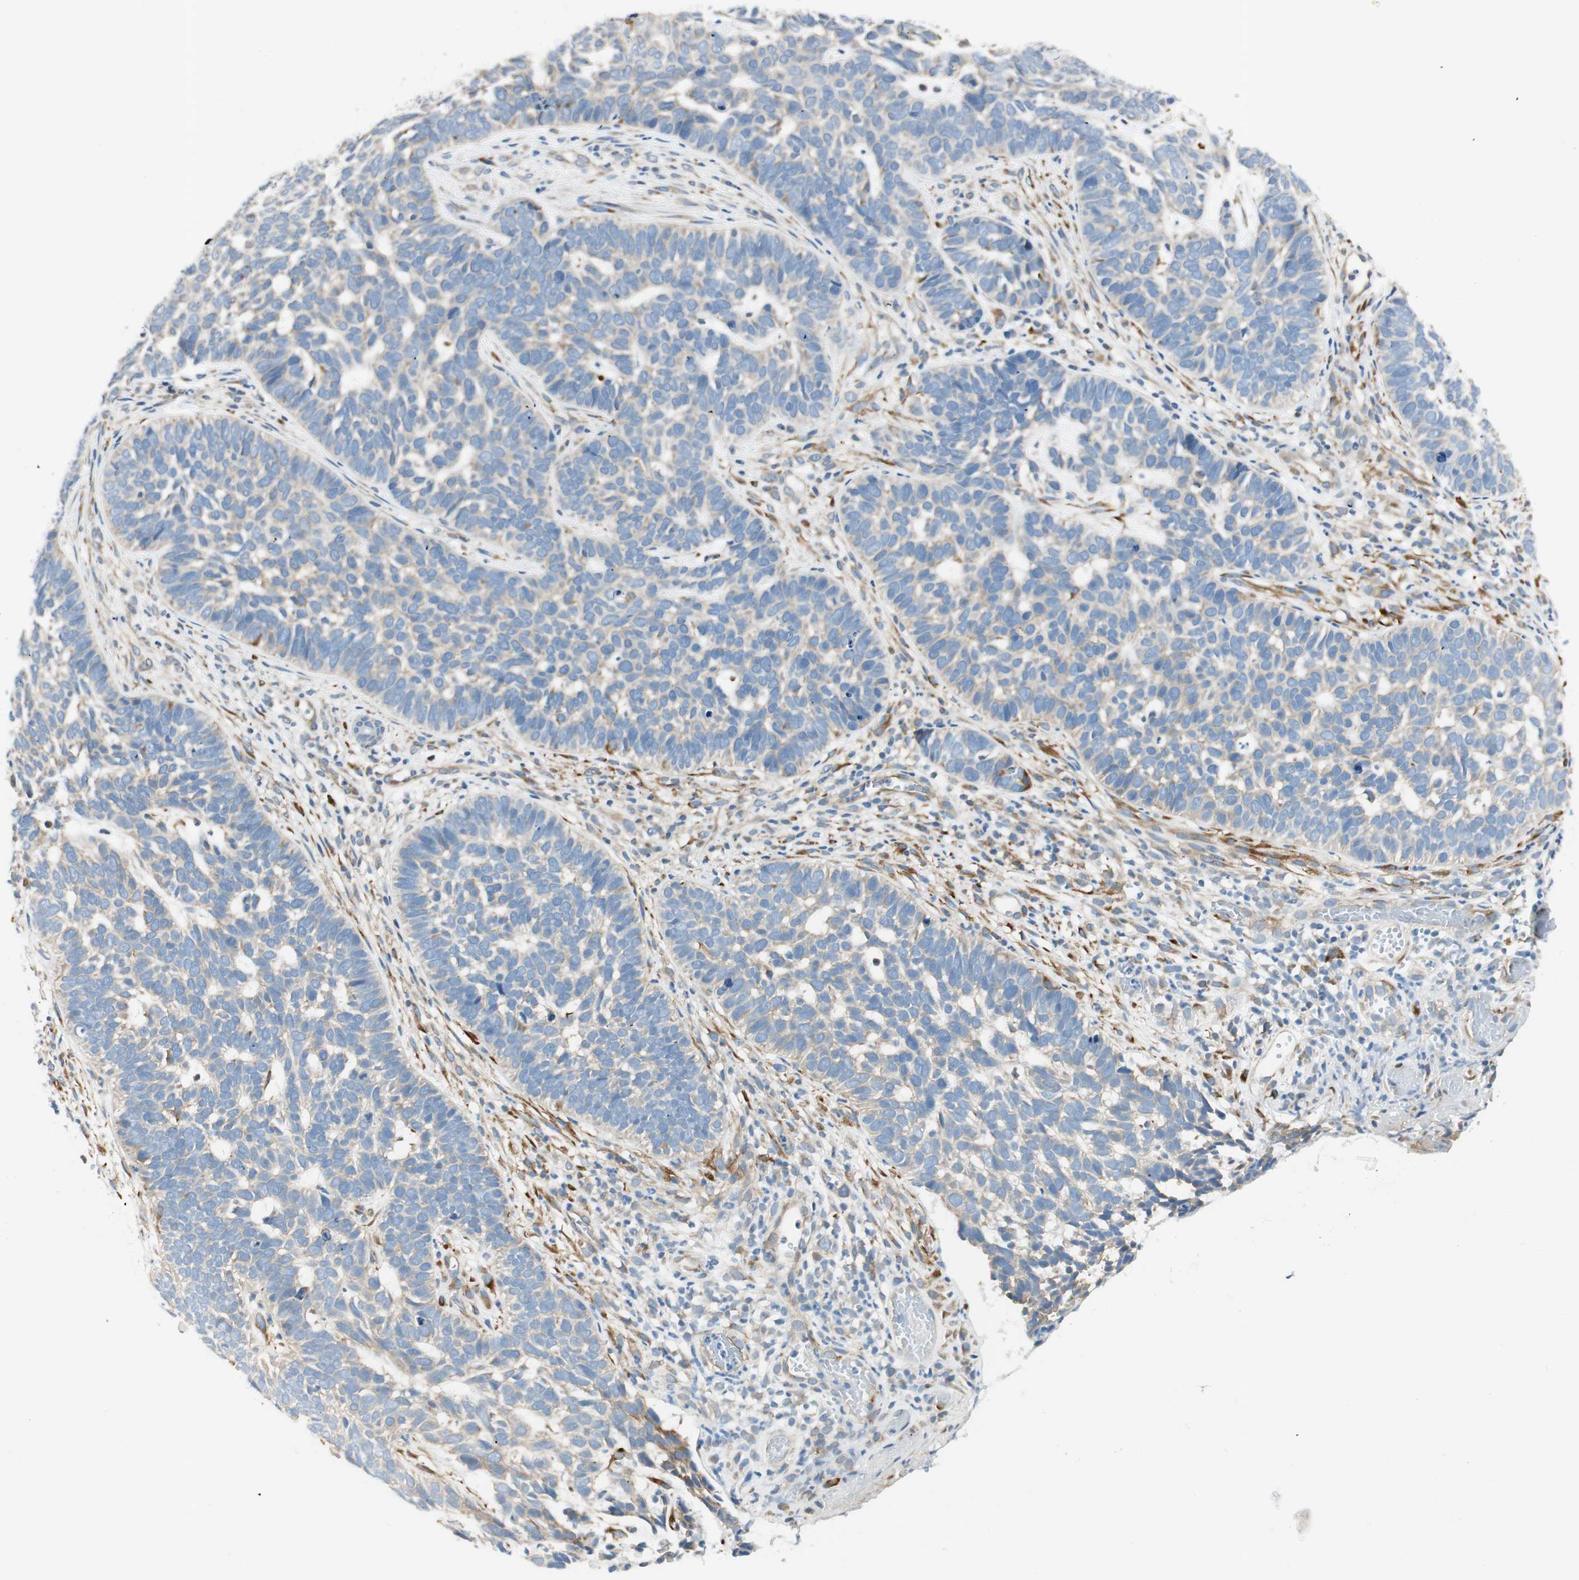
{"staining": {"intensity": "negative", "quantity": "none", "location": "none"}, "tissue": "skin cancer", "cell_type": "Tumor cells", "image_type": "cancer", "snomed": [{"axis": "morphology", "description": "Basal cell carcinoma"}, {"axis": "topography", "description": "Skin"}], "caption": "DAB immunohistochemical staining of skin cancer displays no significant staining in tumor cells.", "gene": "CDK3", "patient": {"sex": "male", "age": 87}}